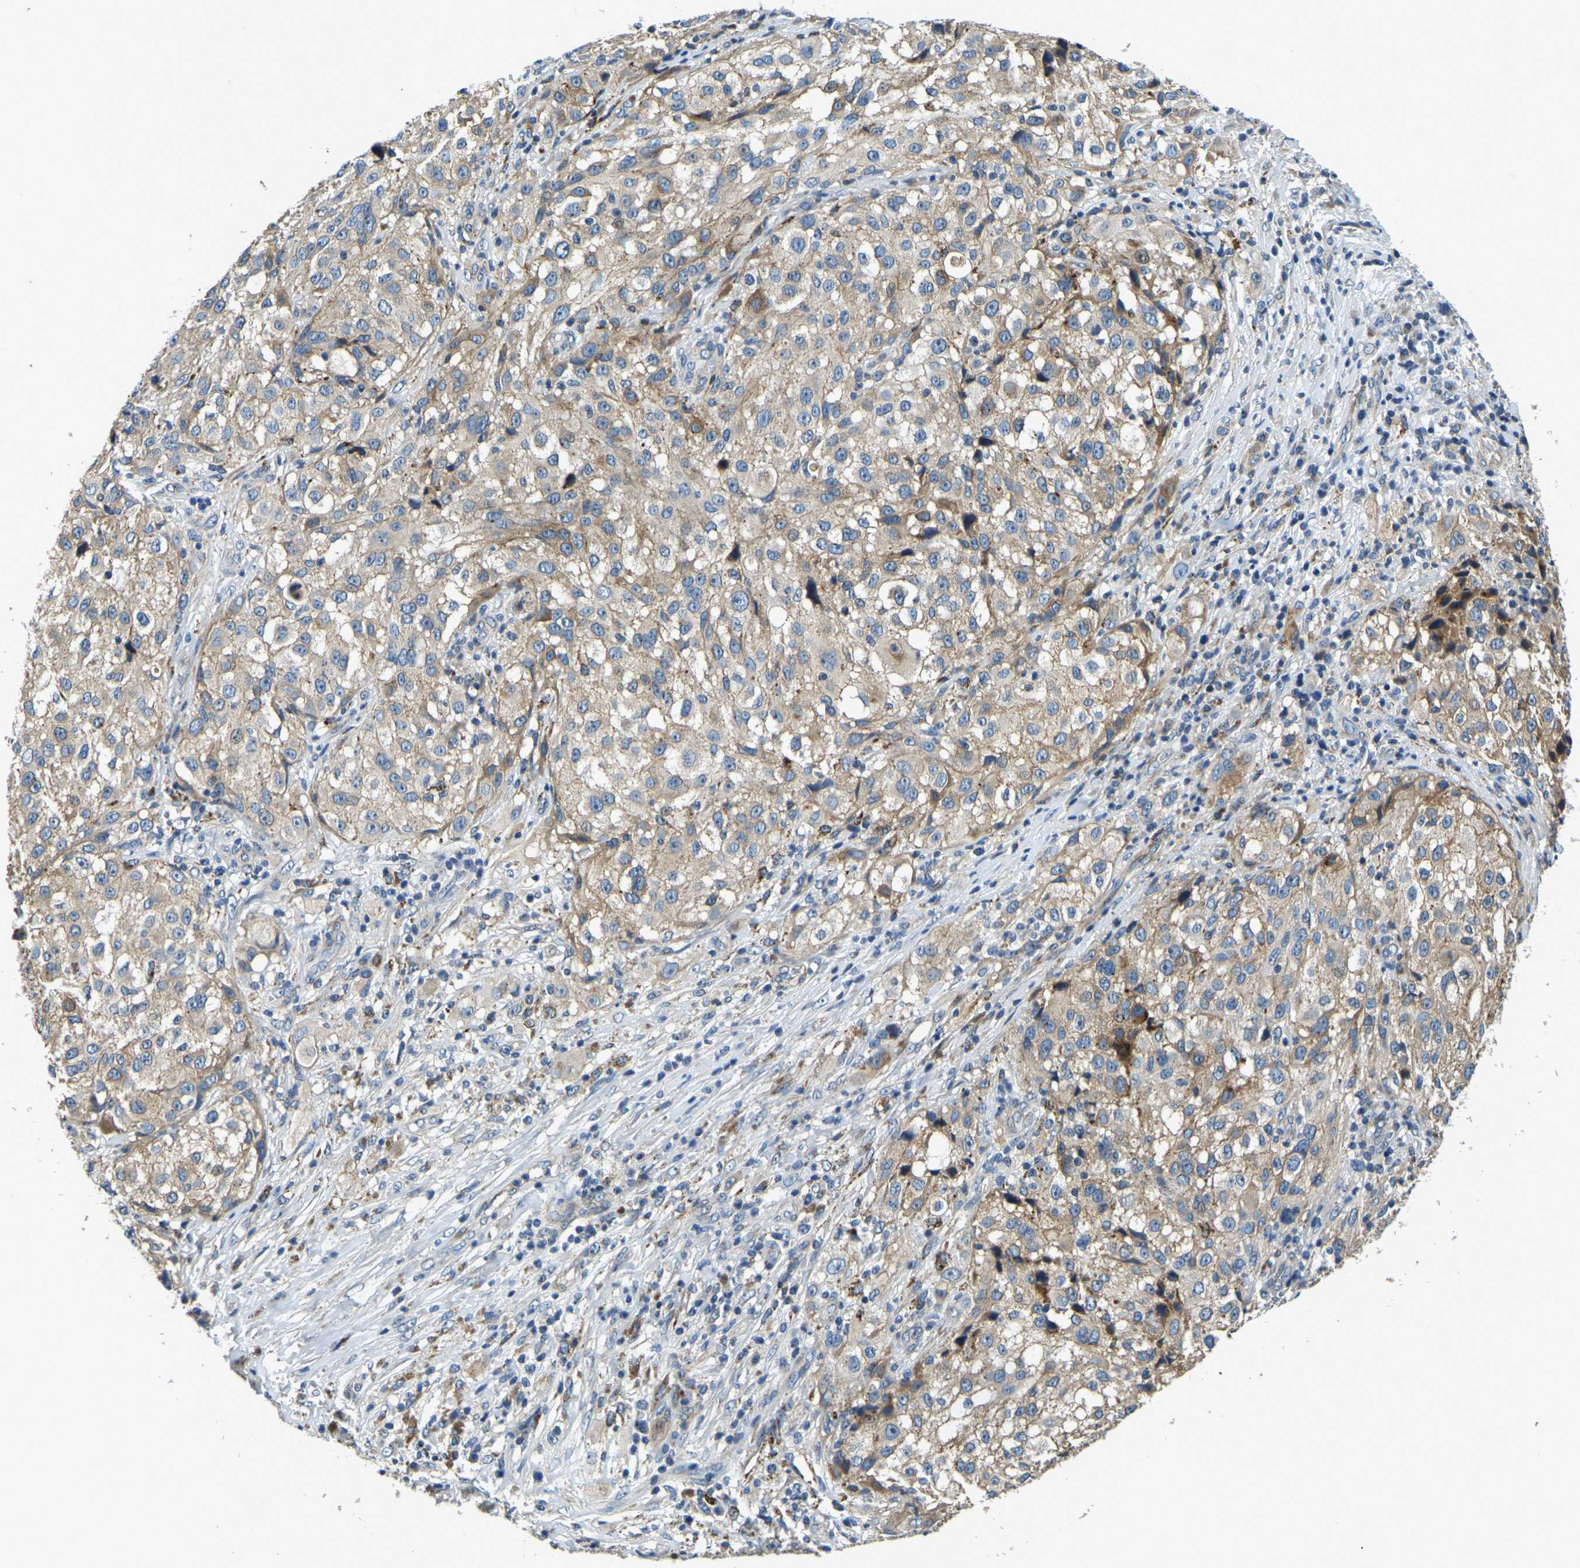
{"staining": {"intensity": "moderate", "quantity": "25%-75%", "location": "cytoplasmic/membranous"}, "tissue": "melanoma", "cell_type": "Tumor cells", "image_type": "cancer", "snomed": [{"axis": "morphology", "description": "Necrosis, NOS"}, {"axis": "morphology", "description": "Malignant melanoma, NOS"}, {"axis": "topography", "description": "Skin"}], "caption": "A medium amount of moderate cytoplasmic/membranous expression is present in about 25%-75% of tumor cells in melanoma tissue.", "gene": "RNF39", "patient": {"sex": "female", "age": 87}}